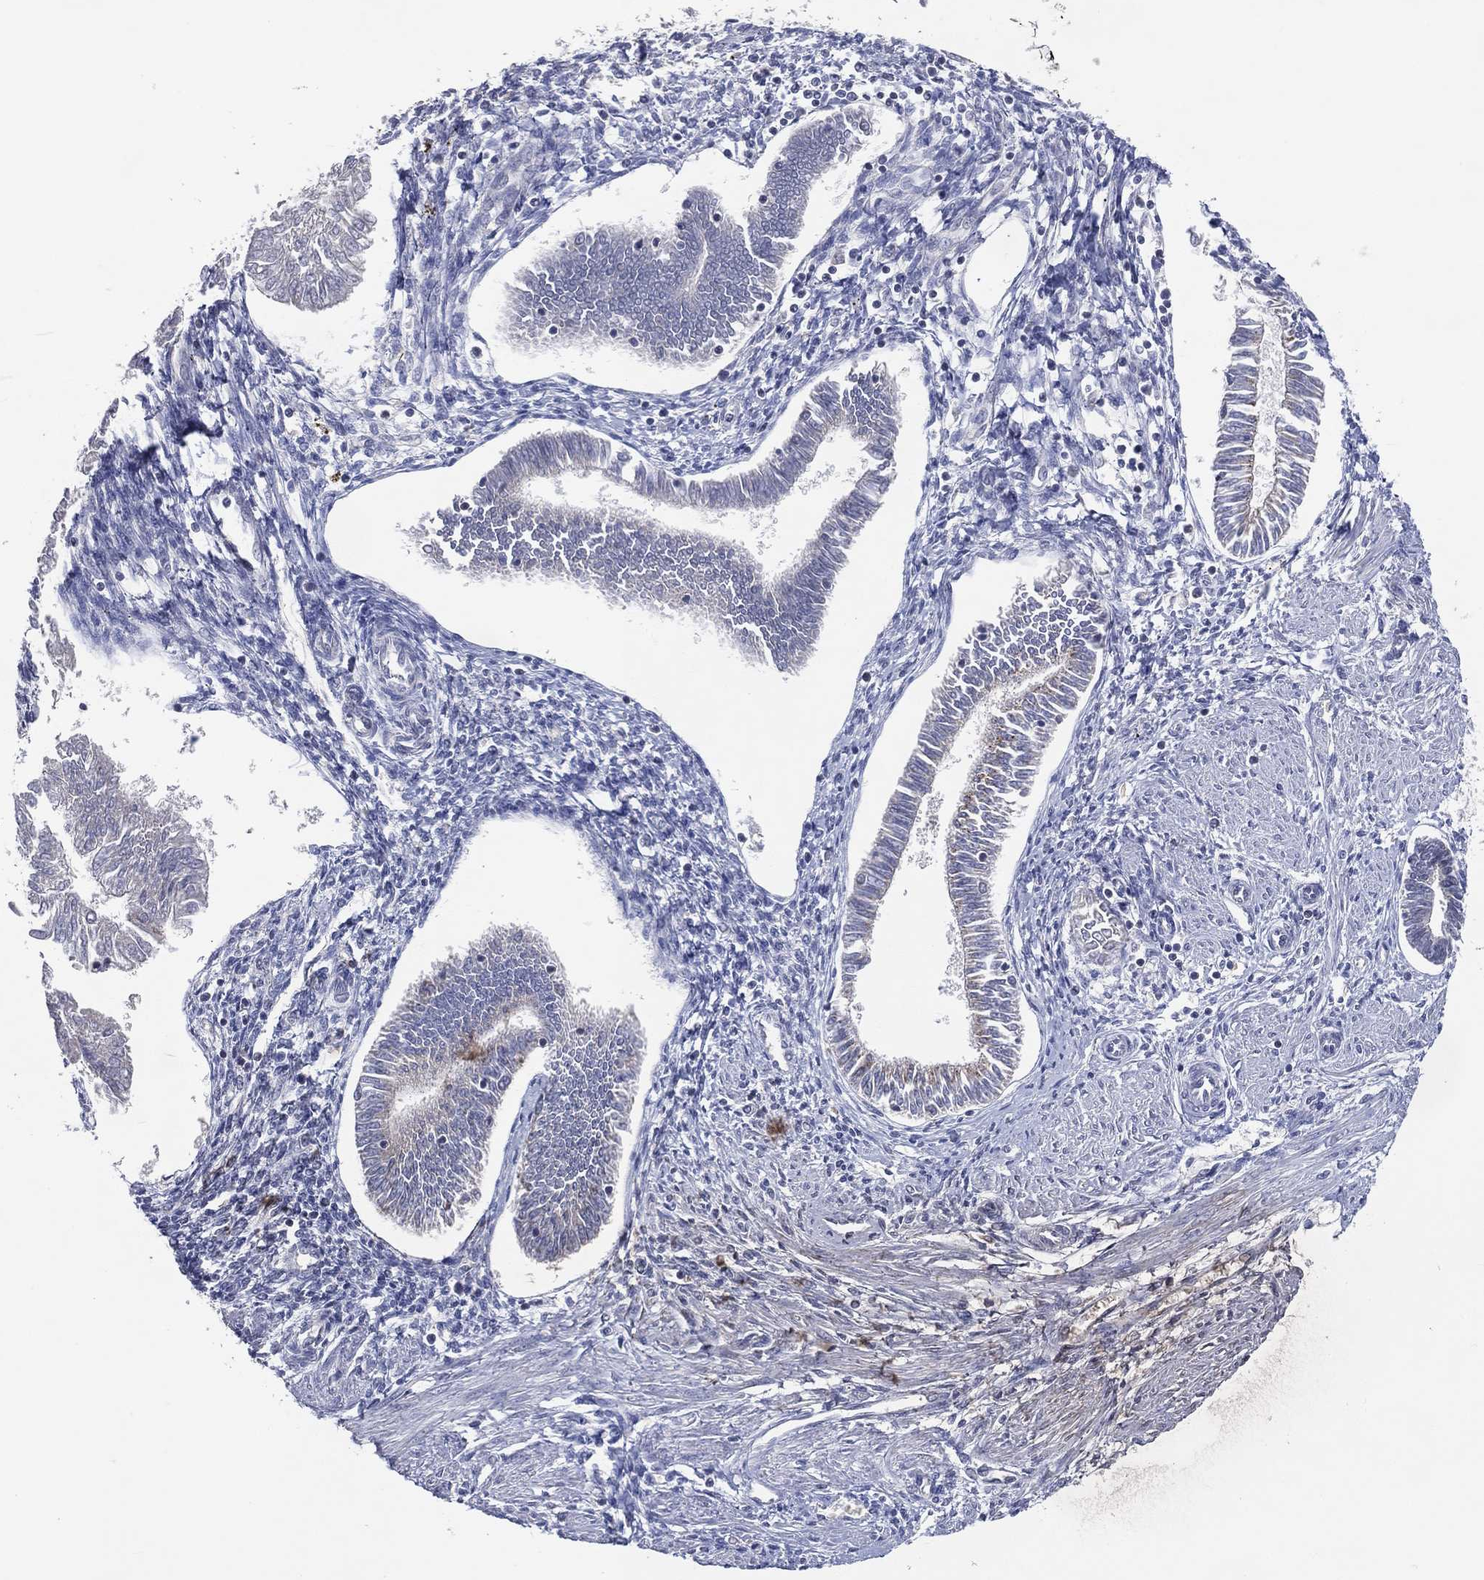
{"staining": {"intensity": "negative", "quantity": "none", "location": "none"}, "tissue": "endometrial cancer", "cell_type": "Tumor cells", "image_type": "cancer", "snomed": [{"axis": "morphology", "description": "Adenocarcinoma, NOS"}, {"axis": "topography", "description": "Endometrium"}], "caption": "The image reveals no significant staining in tumor cells of endometrial cancer (adenocarcinoma).", "gene": "DNAH7", "patient": {"sex": "female", "age": 53}}